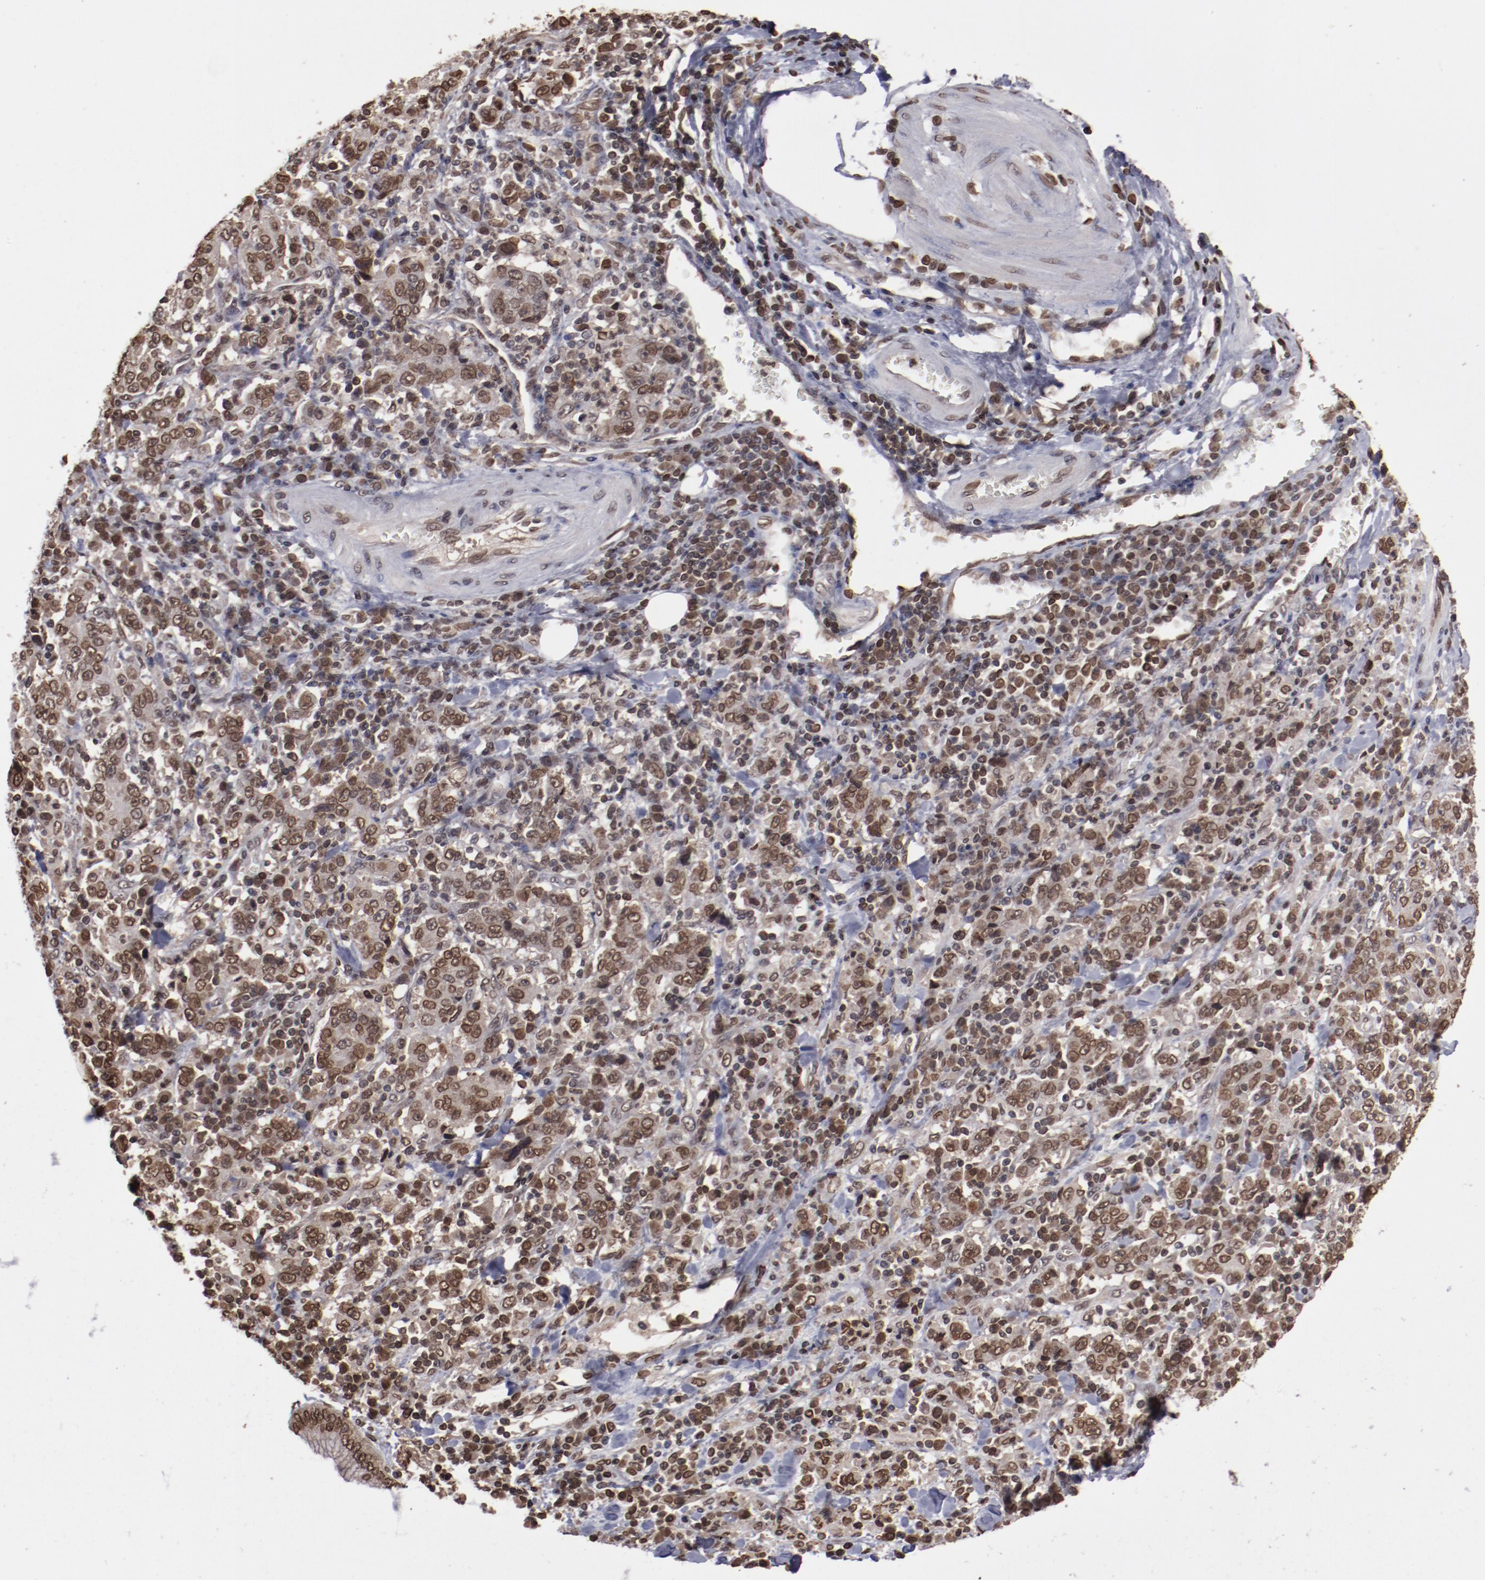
{"staining": {"intensity": "moderate", "quantity": ">75%", "location": "nuclear"}, "tissue": "stomach cancer", "cell_type": "Tumor cells", "image_type": "cancer", "snomed": [{"axis": "morphology", "description": "Normal tissue, NOS"}, {"axis": "morphology", "description": "Adenocarcinoma, NOS"}, {"axis": "topography", "description": "Stomach, upper"}, {"axis": "topography", "description": "Stomach"}], "caption": "Immunohistochemical staining of adenocarcinoma (stomach) reveals moderate nuclear protein positivity in about >75% of tumor cells. (Brightfield microscopy of DAB IHC at high magnification).", "gene": "AKT1", "patient": {"sex": "male", "age": 59}}